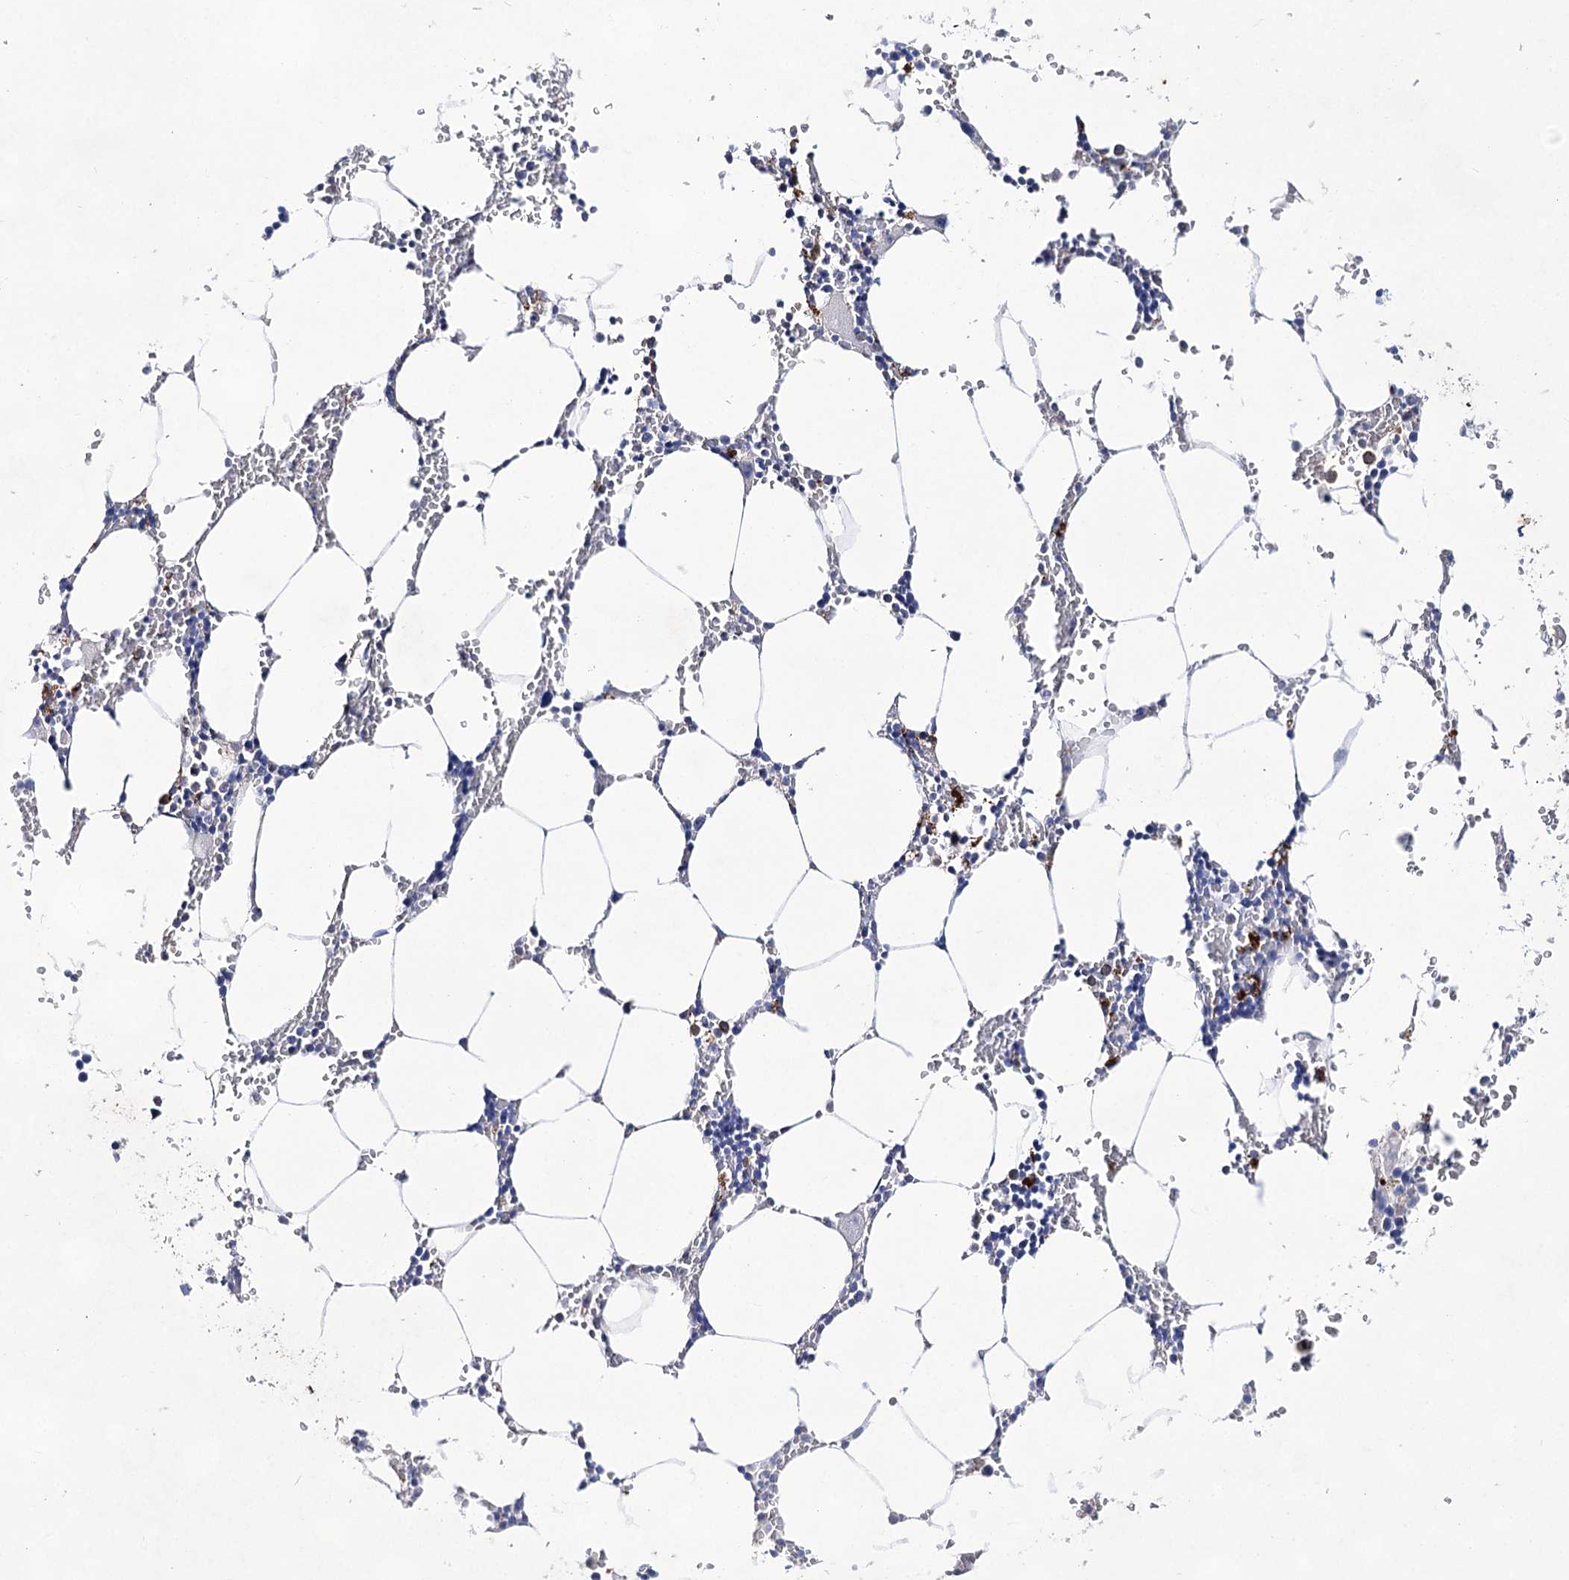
{"staining": {"intensity": "negative", "quantity": "none", "location": "none"}, "tissue": "bone marrow", "cell_type": "Hematopoietic cells", "image_type": "normal", "snomed": [{"axis": "morphology", "description": "Normal tissue, NOS"}, {"axis": "topography", "description": "Bone marrow"}], "caption": "IHC of unremarkable human bone marrow shows no expression in hematopoietic cells.", "gene": "UGDH", "patient": {"sex": "male", "age": 70}}